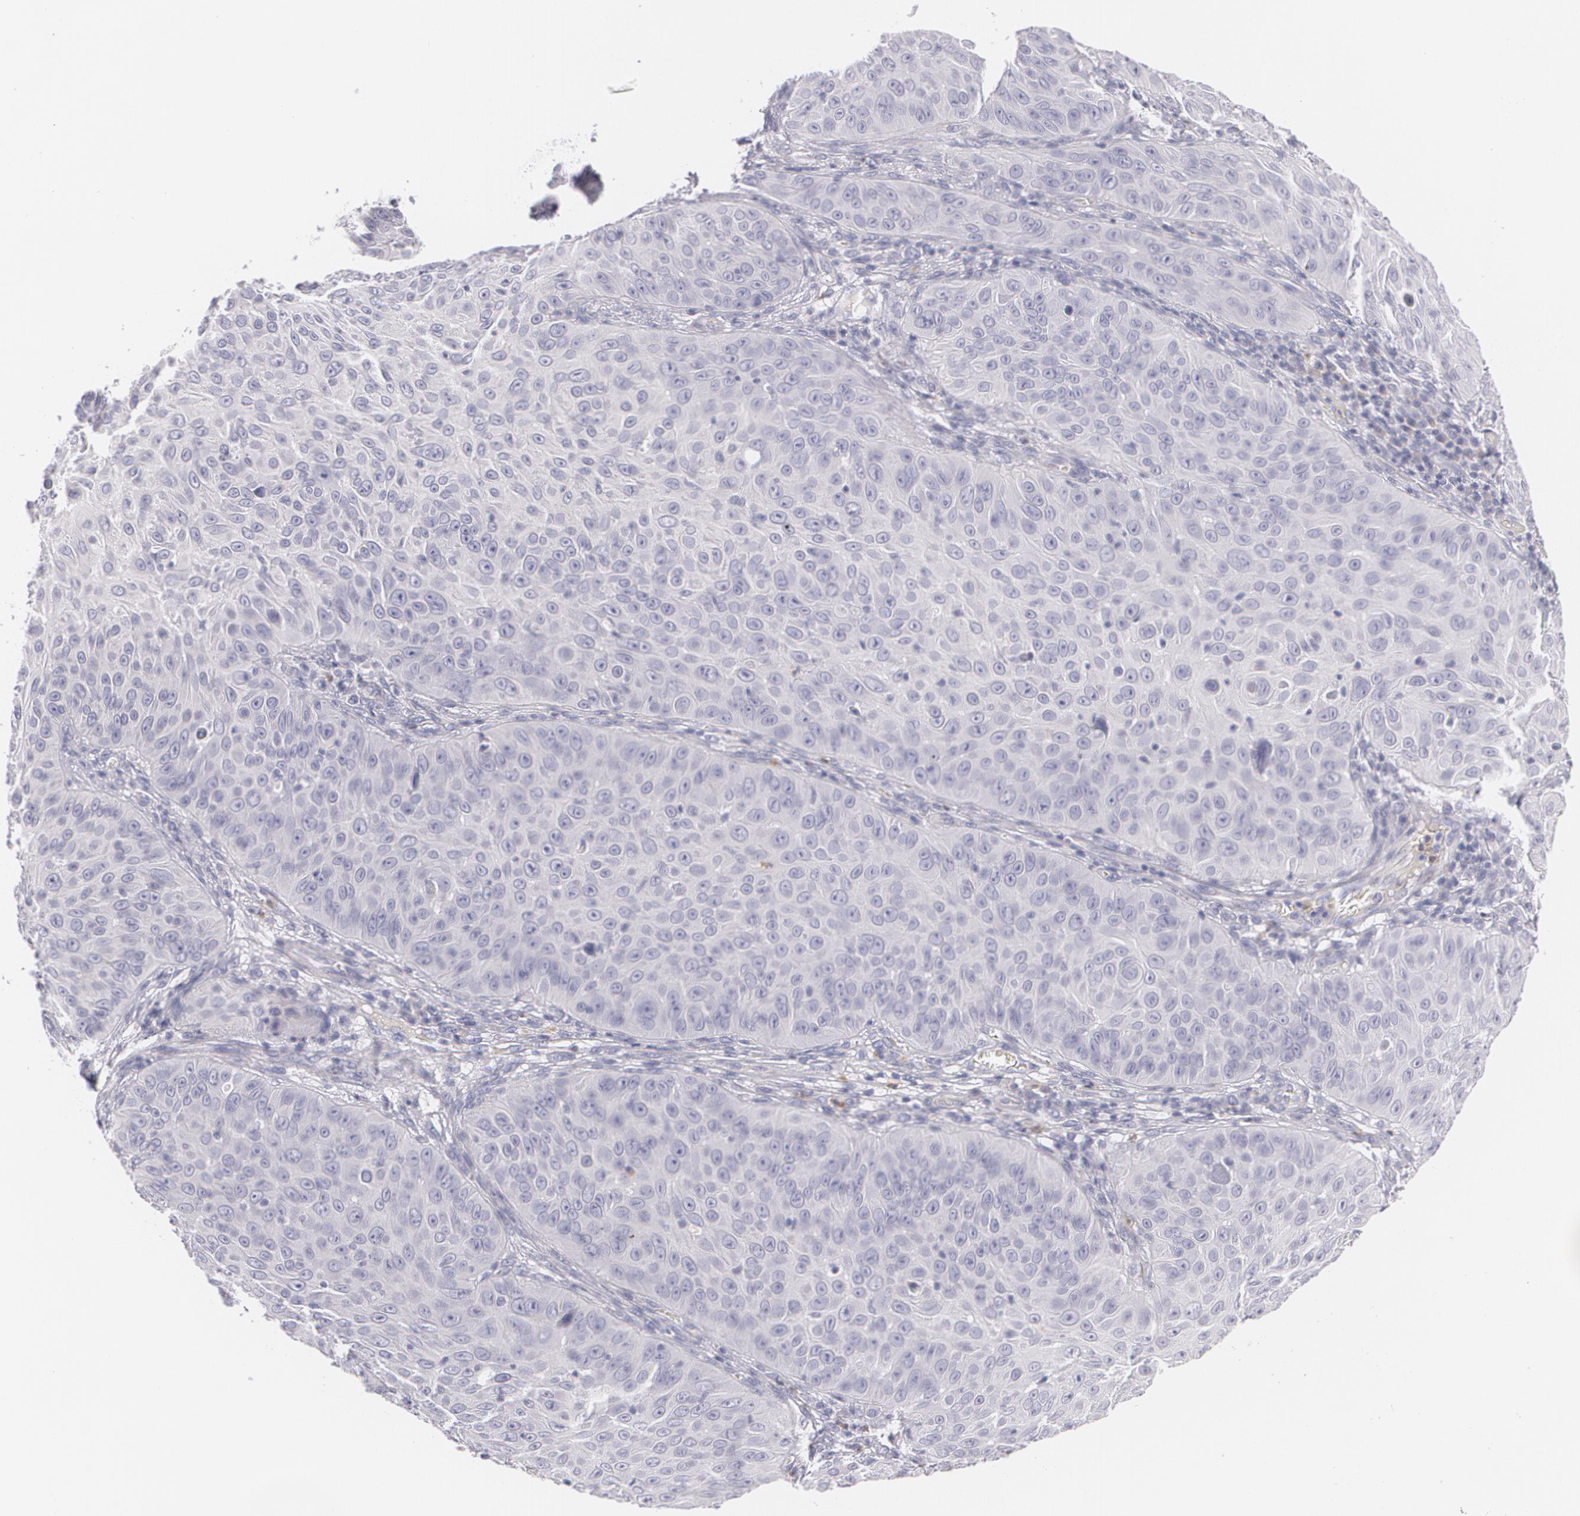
{"staining": {"intensity": "negative", "quantity": "none", "location": "none"}, "tissue": "skin cancer", "cell_type": "Tumor cells", "image_type": "cancer", "snomed": [{"axis": "morphology", "description": "Squamous cell carcinoma, NOS"}, {"axis": "topography", "description": "Skin"}], "caption": "Protein analysis of skin cancer (squamous cell carcinoma) reveals no significant expression in tumor cells.", "gene": "FAM181A", "patient": {"sex": "male", "age": 82}}